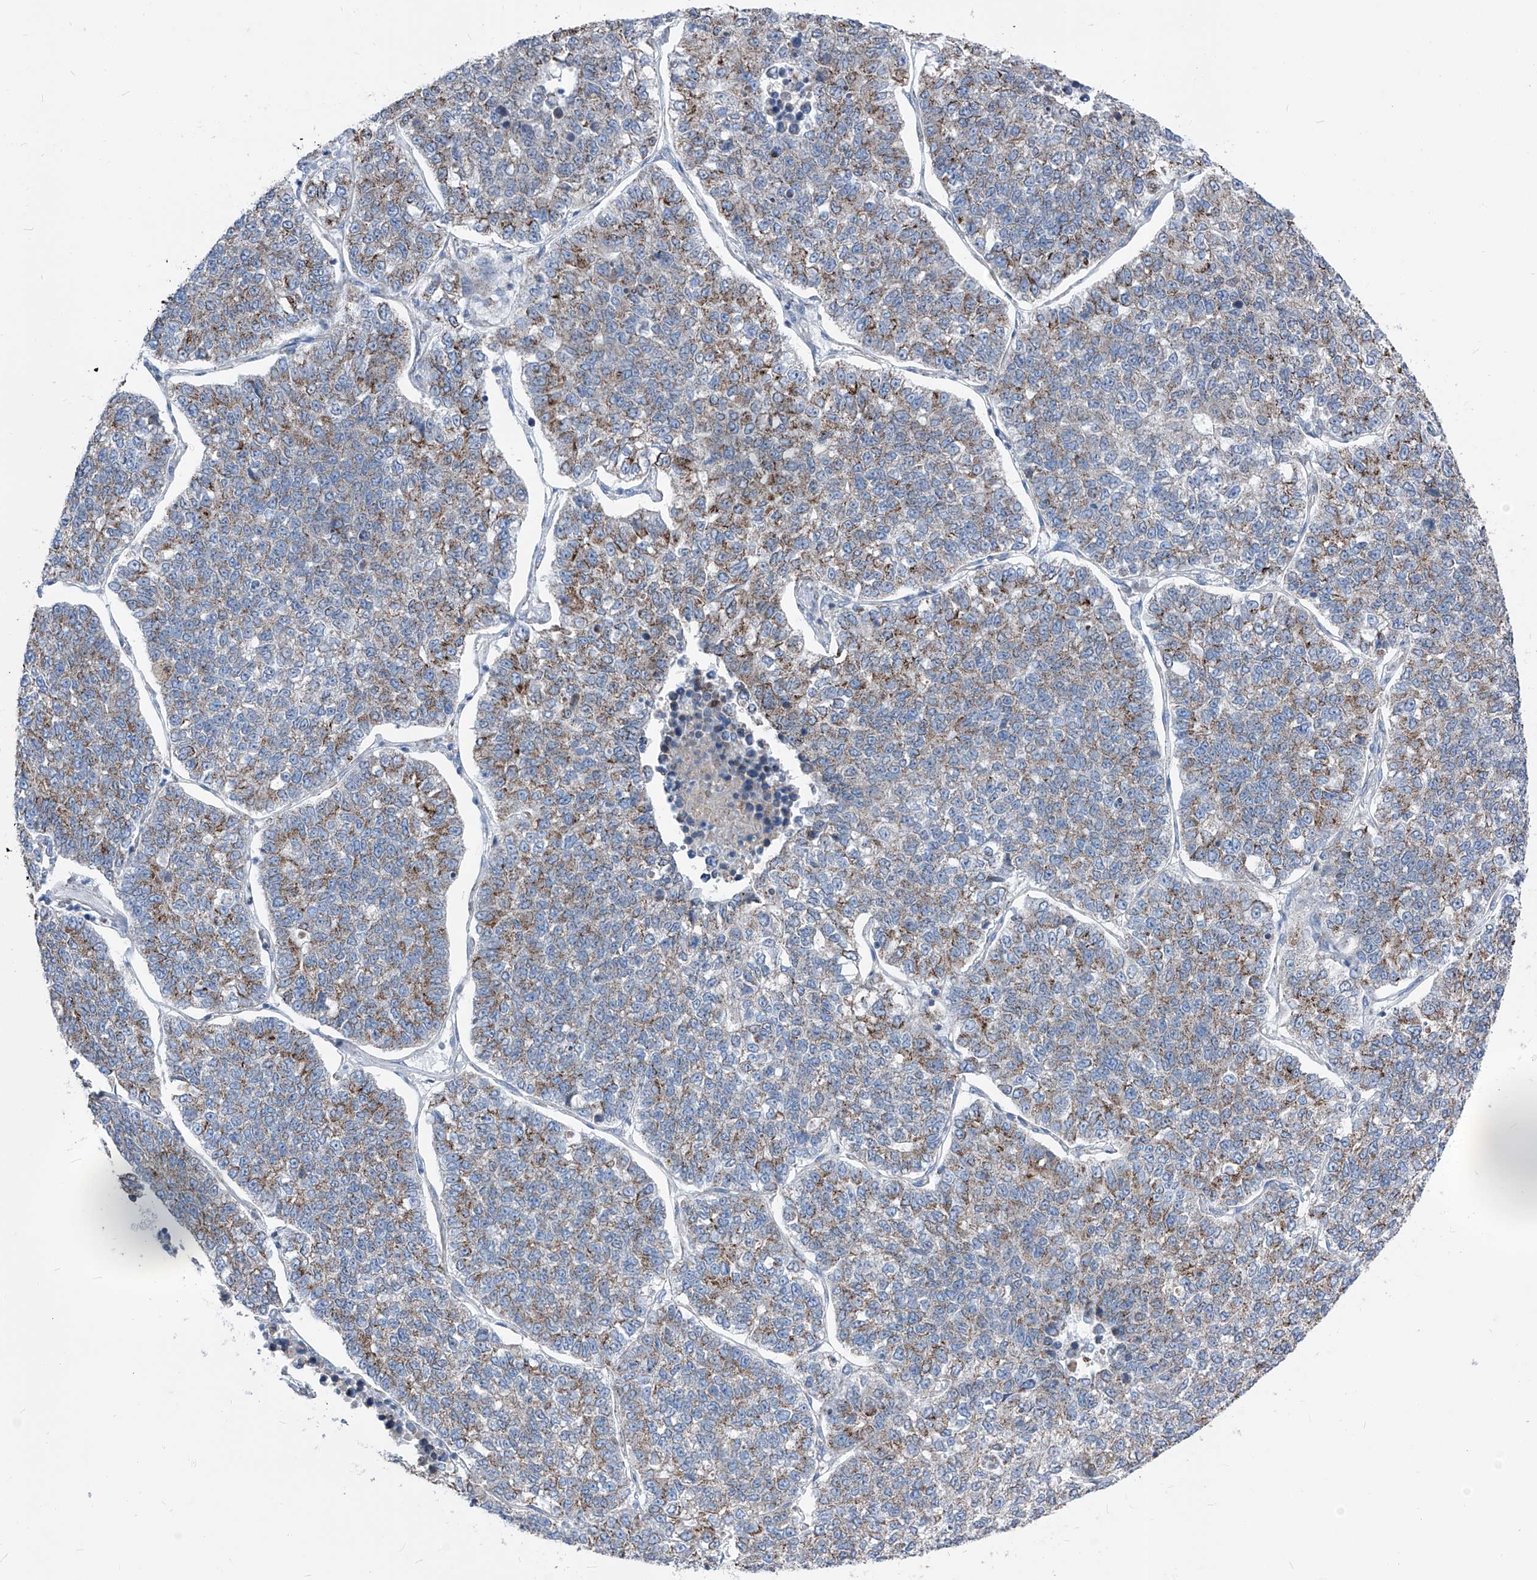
{"staining": {"intensity": "moderate", "quantity": "25%-75%", "location": "cytoplasmic/membranous"}, "tissue": "lung cancer", "cell_type": "Tumor cells", "image_type": "cancer", "snomed": [{"axis": "morphology", "description": "Adenocarcinoma, NOS"}, {"axis": "topography", "description": "Lung"}], "caption": "Lung adenocarcinoma tissue shows moderate cytoplasmic/membranous positivity in approximately 25%-75% of tumor cells, visualized by immunohistochemistry. (Brightfield microscopy of DAB IHC at high magnification).", "gene": "AGPS", "patient": {"sex": "male", "age": 49}}